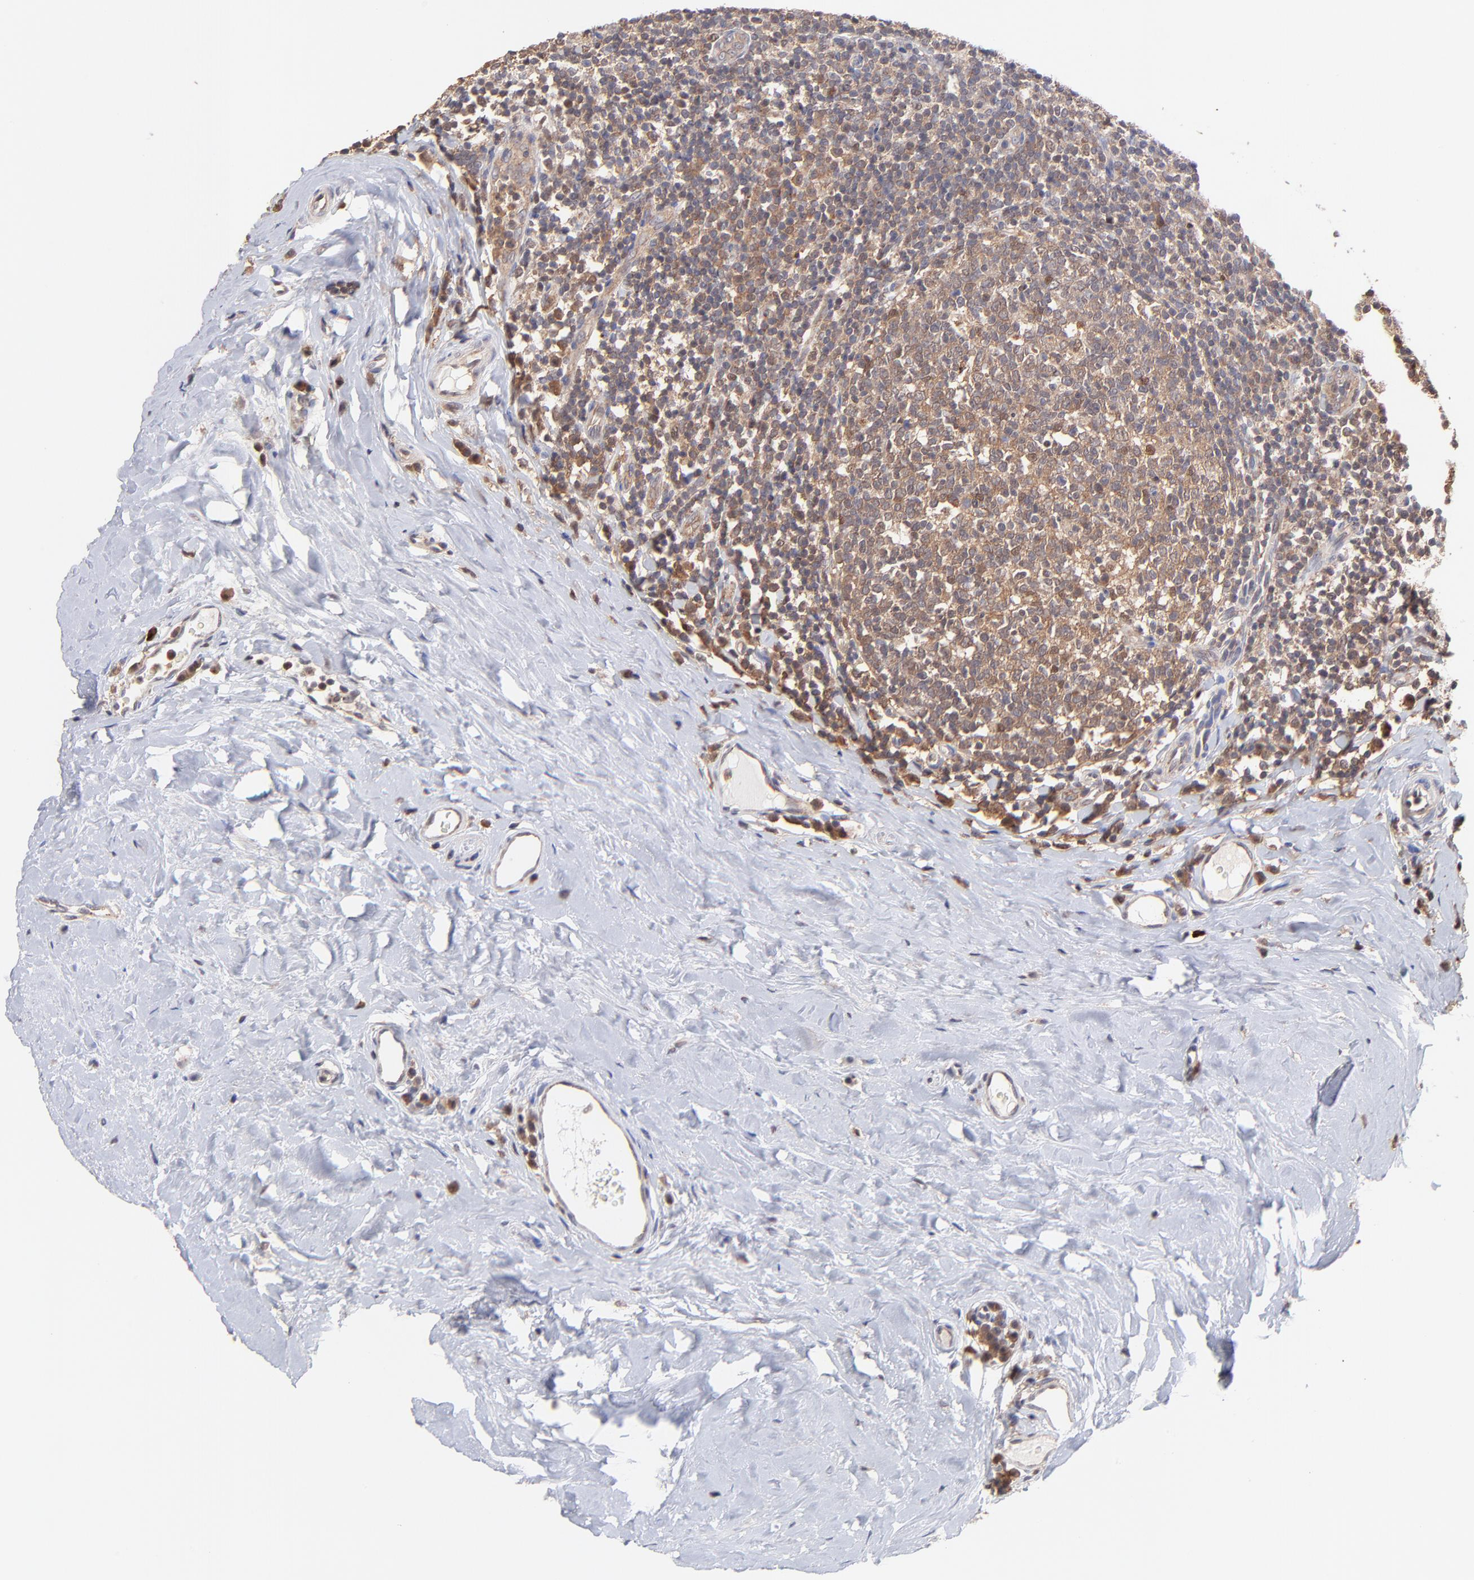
{"staining": {"intensity": "weak", "quantity": ">75%", "location": "cytoplasmic/membranous"}, "tissue": "tonsil", "cell_type": "Germinal center cells", "image_type": "normal", "snomed": [{"axis": "morphology", "description": "Normal tissue, NOS"}, {"axis": "topography", "description": "Tonsil"}], "caption": "Immunohistochemical staining of normal tonsil exhibits weak cytoplasmic/membranous protein expression in about >75% of germinal center cells. The protein of interest is stained brown, and the nuclei are stained in blue (DAB IHC with brightfield microscopy, high magnification).", "gene": "PSMA6", "patient": {"sex": "male", "age": 31}}